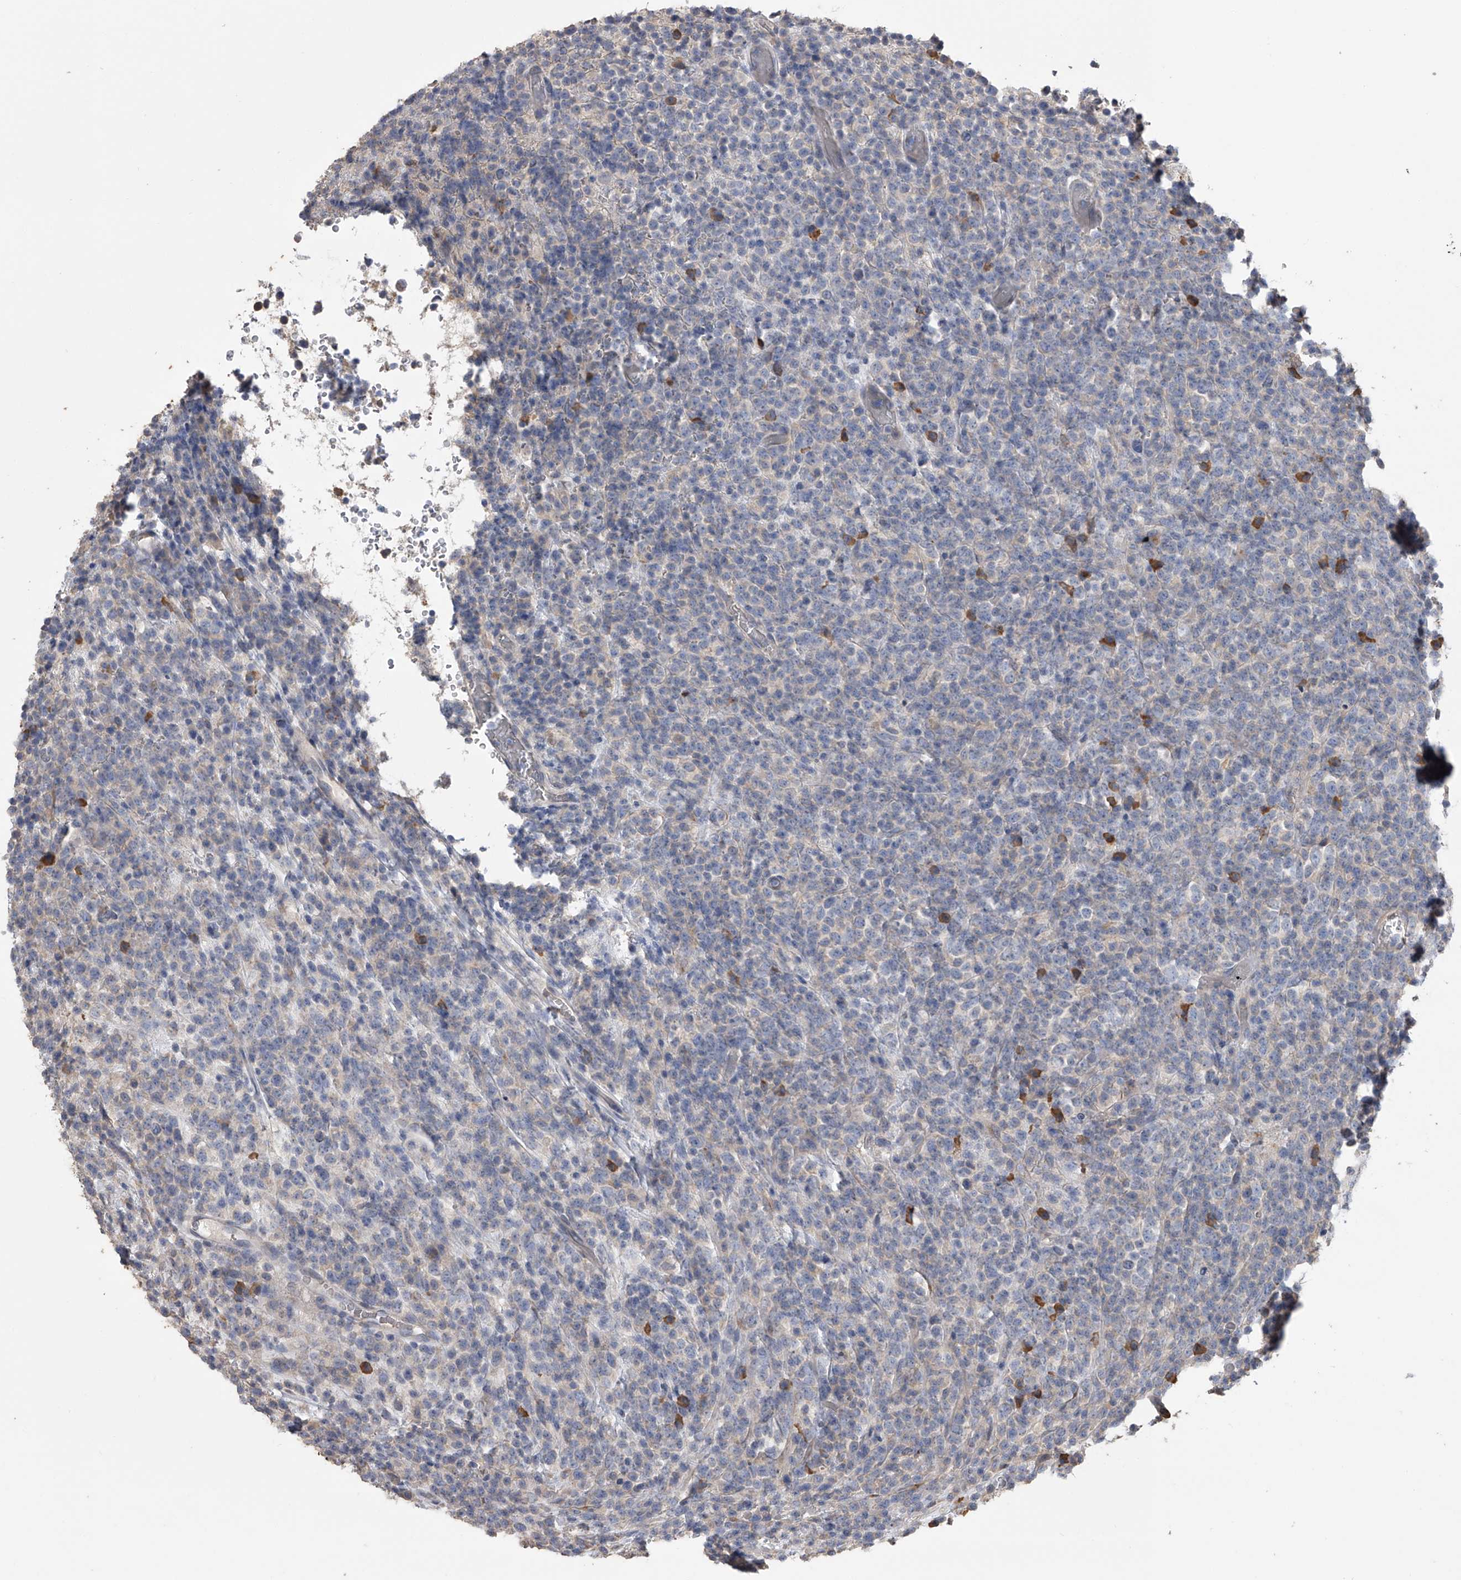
{"staining": {"intensity": "negative", "quantity": "none", "location": "none"}, "tissue": "lymphoma", "cell_type": "Tumor cells", "image_type": "cancer", "snomed": [{"axis": "morphology", "description": "Malignant lymphoma, non-Hodgkin's type, High grade"}, {"axis": "topography", "description": "Colon"}], "caption": "A photomicrograph of human lymphoma is negative for staining in tumor cells.", "gene": "ZNF343", "patient": {"sex": "female", "age": 53}}